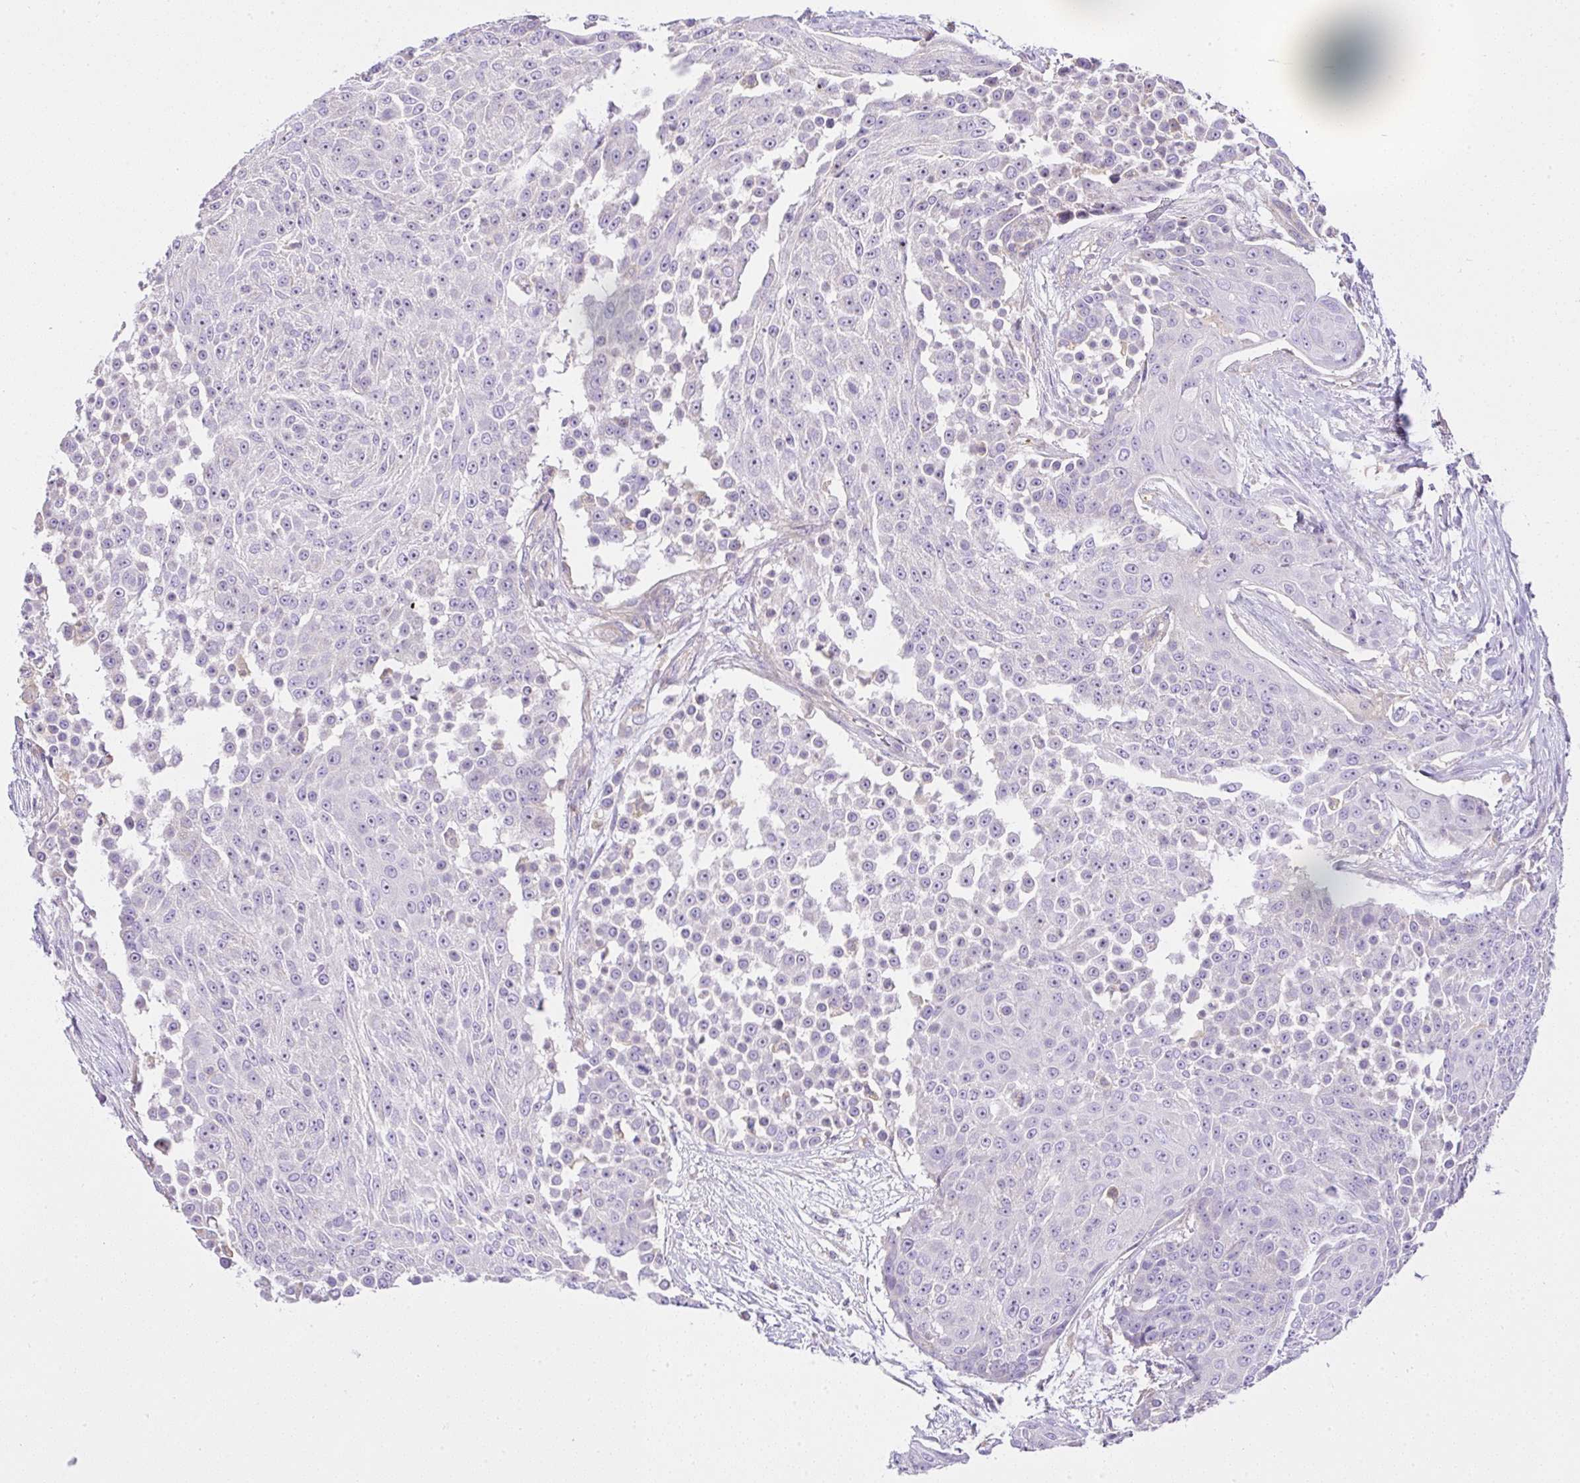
{"staining": {"intensity": "negative", "quantity": "none", "location": "none"}, "tissue": "urothelial cancer", "cell_type": "Tumor cells", "image_type": "cancer", "snomed": [{"axis": "morphology", "description": "Urothelial carcinoma, High grade"}, {"axis": "topography", "description": "Urinary bladder"}], "caption": "Protein analysis of high-grade urothelial carcinoma displays no significant expression in tumor cells.", "gene": "CCDC142", "patient": {"sex": "female", "age": 63}}